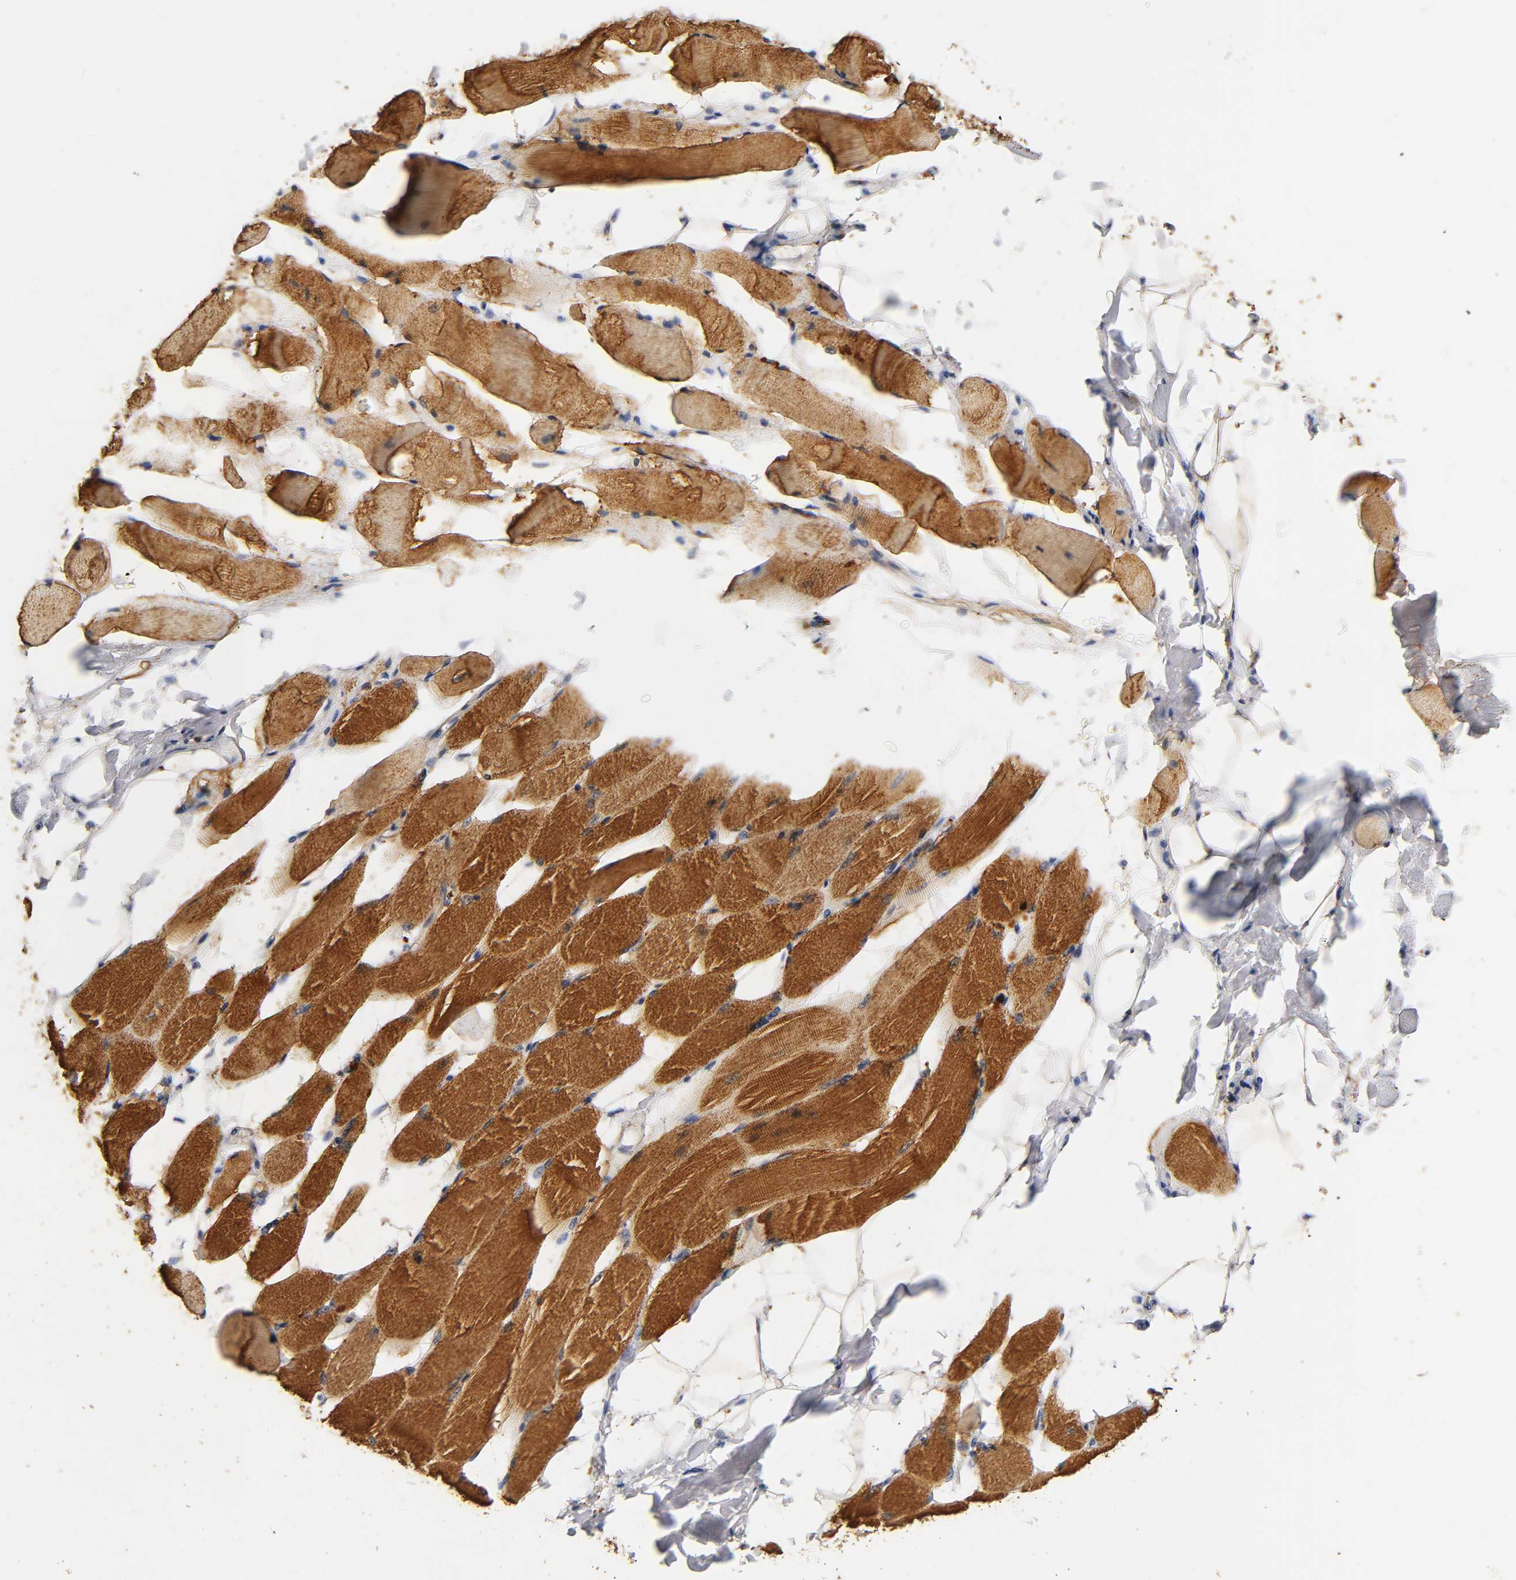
{"staining": {"intensity": "strong", "quantity": ">75%", "location": "cytoplasmic/membranous"}, "tissue": "skeletal muscle", "cell_type": "Myocytes", "image_type": "normal", "snomed": [{"axis": "morphology", "description": "Normal tissue, NOS"}, {"axis": "topography", "description": "Skeletal muscle"}, {"axis": "topography", "description": "Peripheral nerve tissue"}], "caption": "This is an image of immunohistochemistry (IHC) staining of benign skeletal muscle, which shows strong expression in the cytoplasmic/membranous of myocytes.", "gene": "SCAP", "patient": {"sex": "female", "age": 84}}